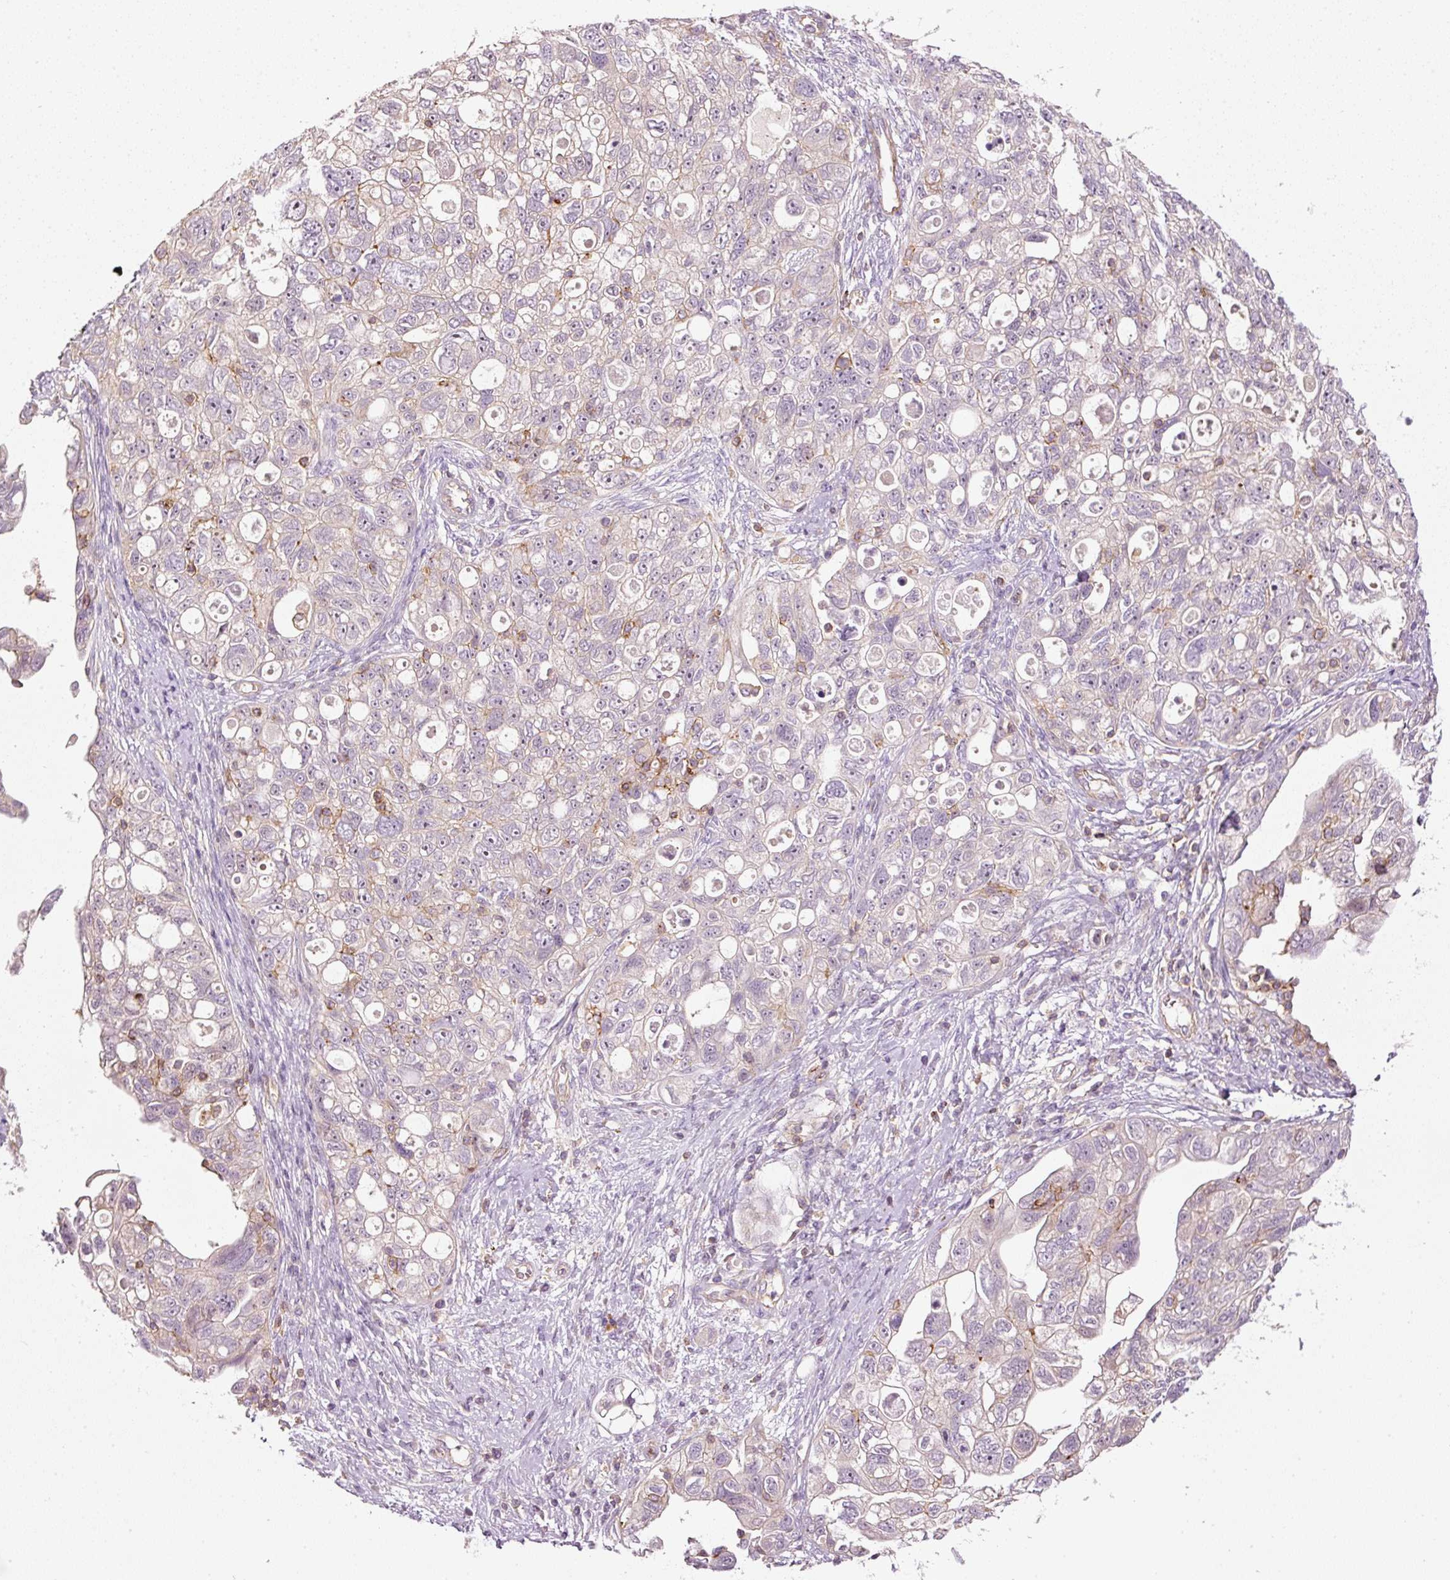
{"staining": {"intensity": "negative", "quantity": "none", "location": "none"}, "tissue": "ovarian cancer", "cell_type": "Tumor cells", "image_type": "cancer", "snomed": [{"axis": "morphology", "description": "Carcinoma, NOS"}, {"axis": "morphology", "description": "Cystadenocarcinoma, serous, NOS"}, {"axis": "topography", "description": "Ovary"}], "caption": "Immunohistochemistry (IHC) of human ovarian serous cystadenocarcinoma exhibits no positivity in tumor cells. (Brightfield microscopy of DAB (3,3'-diaminobenzidine) immunohistochemistry at high magnification).", "gene": "SIPA1", "patient": {"sex": "female", "age": 69}}